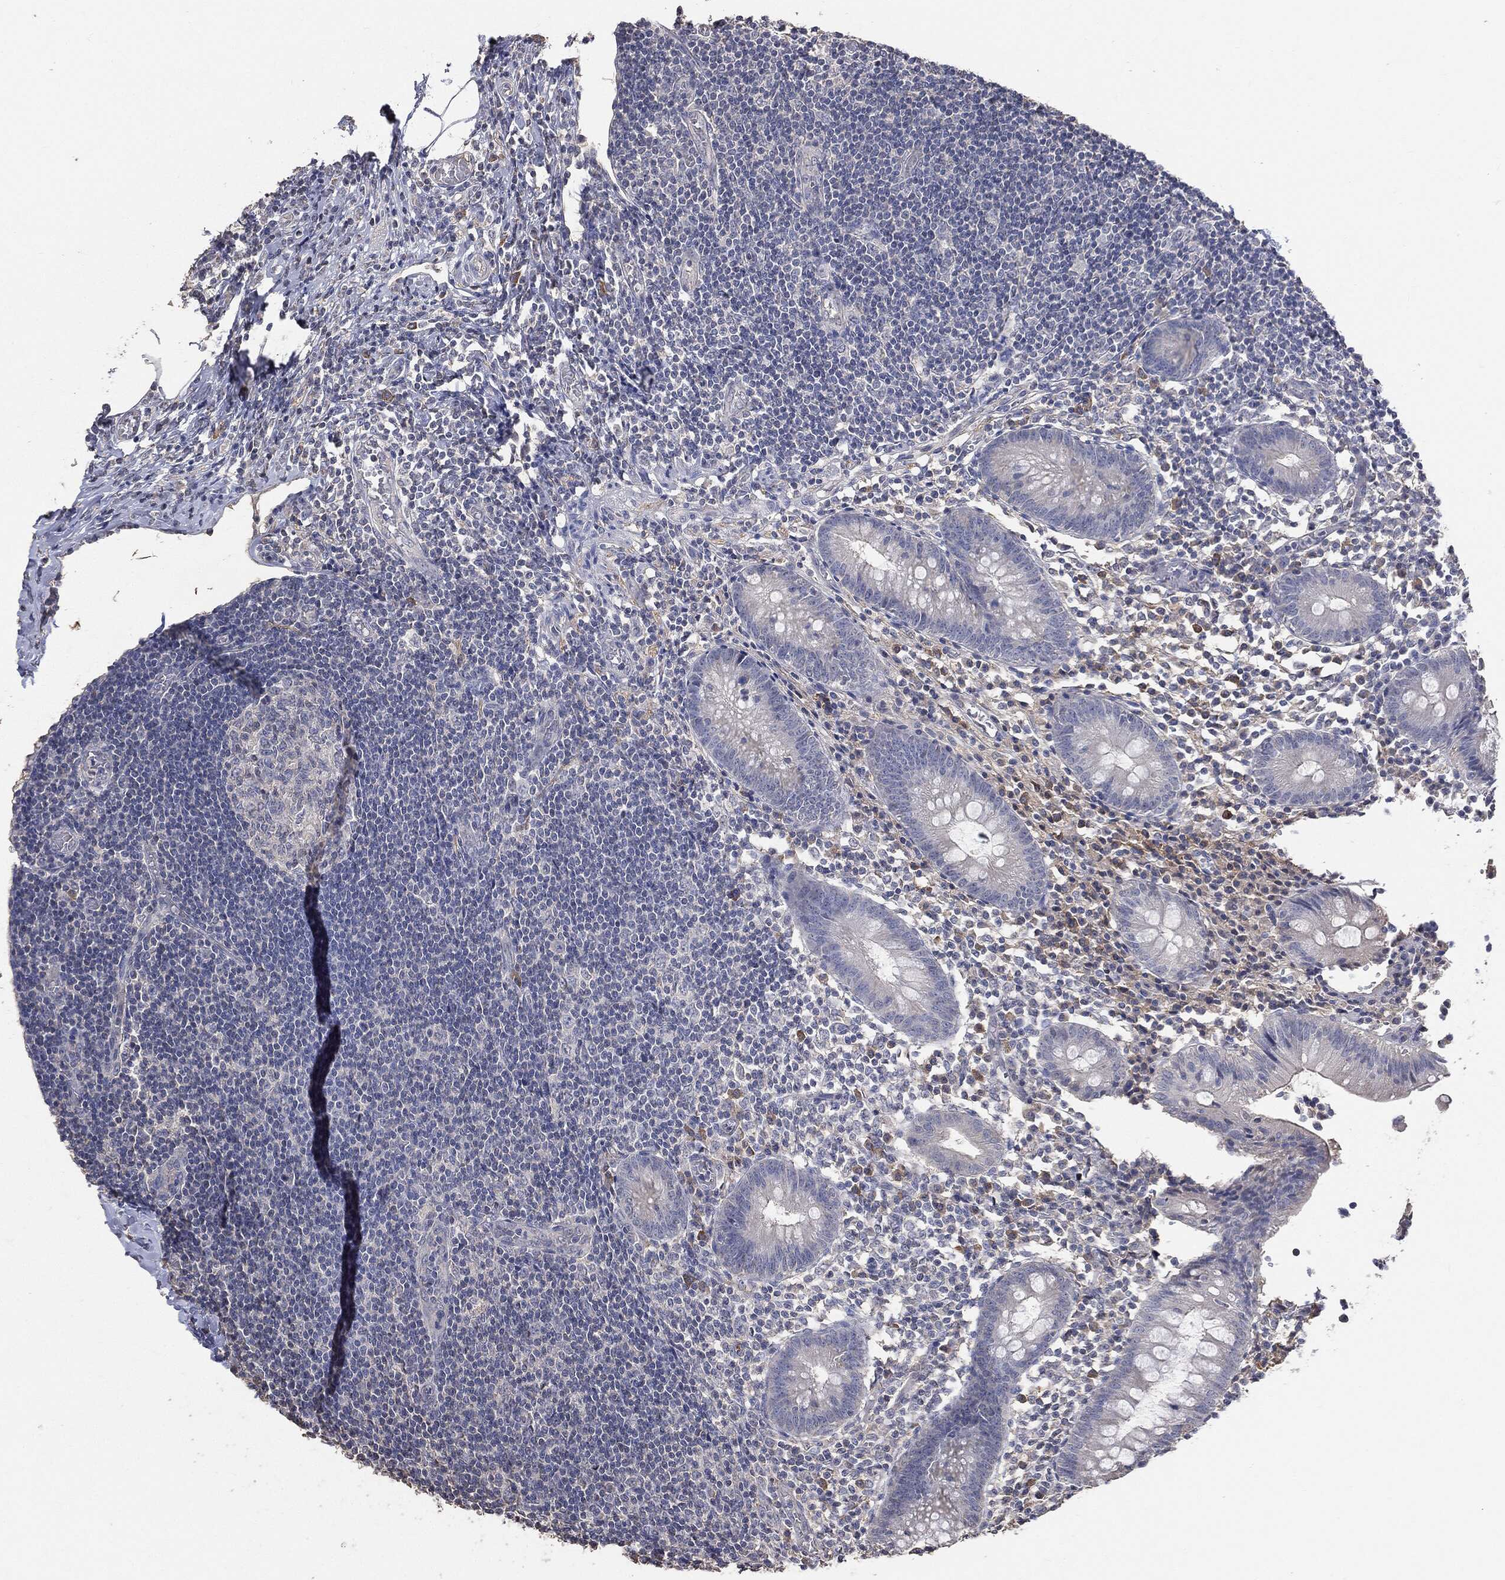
{"staining": {"intensity": "negative", "quantity": "none", "location": "none"}, "tissue": "appendix", "cell_type": "Glandular cells", "image_type": "normal", "snomed": [{"axis": "morphology", "description": "Normal tissue, NOS"}, {"axis": "topography", "description": "Appendix"}], "caption": "Immunohistochemical staining of unremarkable human appendix exhibits no significant staining in glandular cells. (IHC, brightfield microscopy, high magnification).", "gene": "SNAP25", "patient": {"sex": "female", "age": 40}}